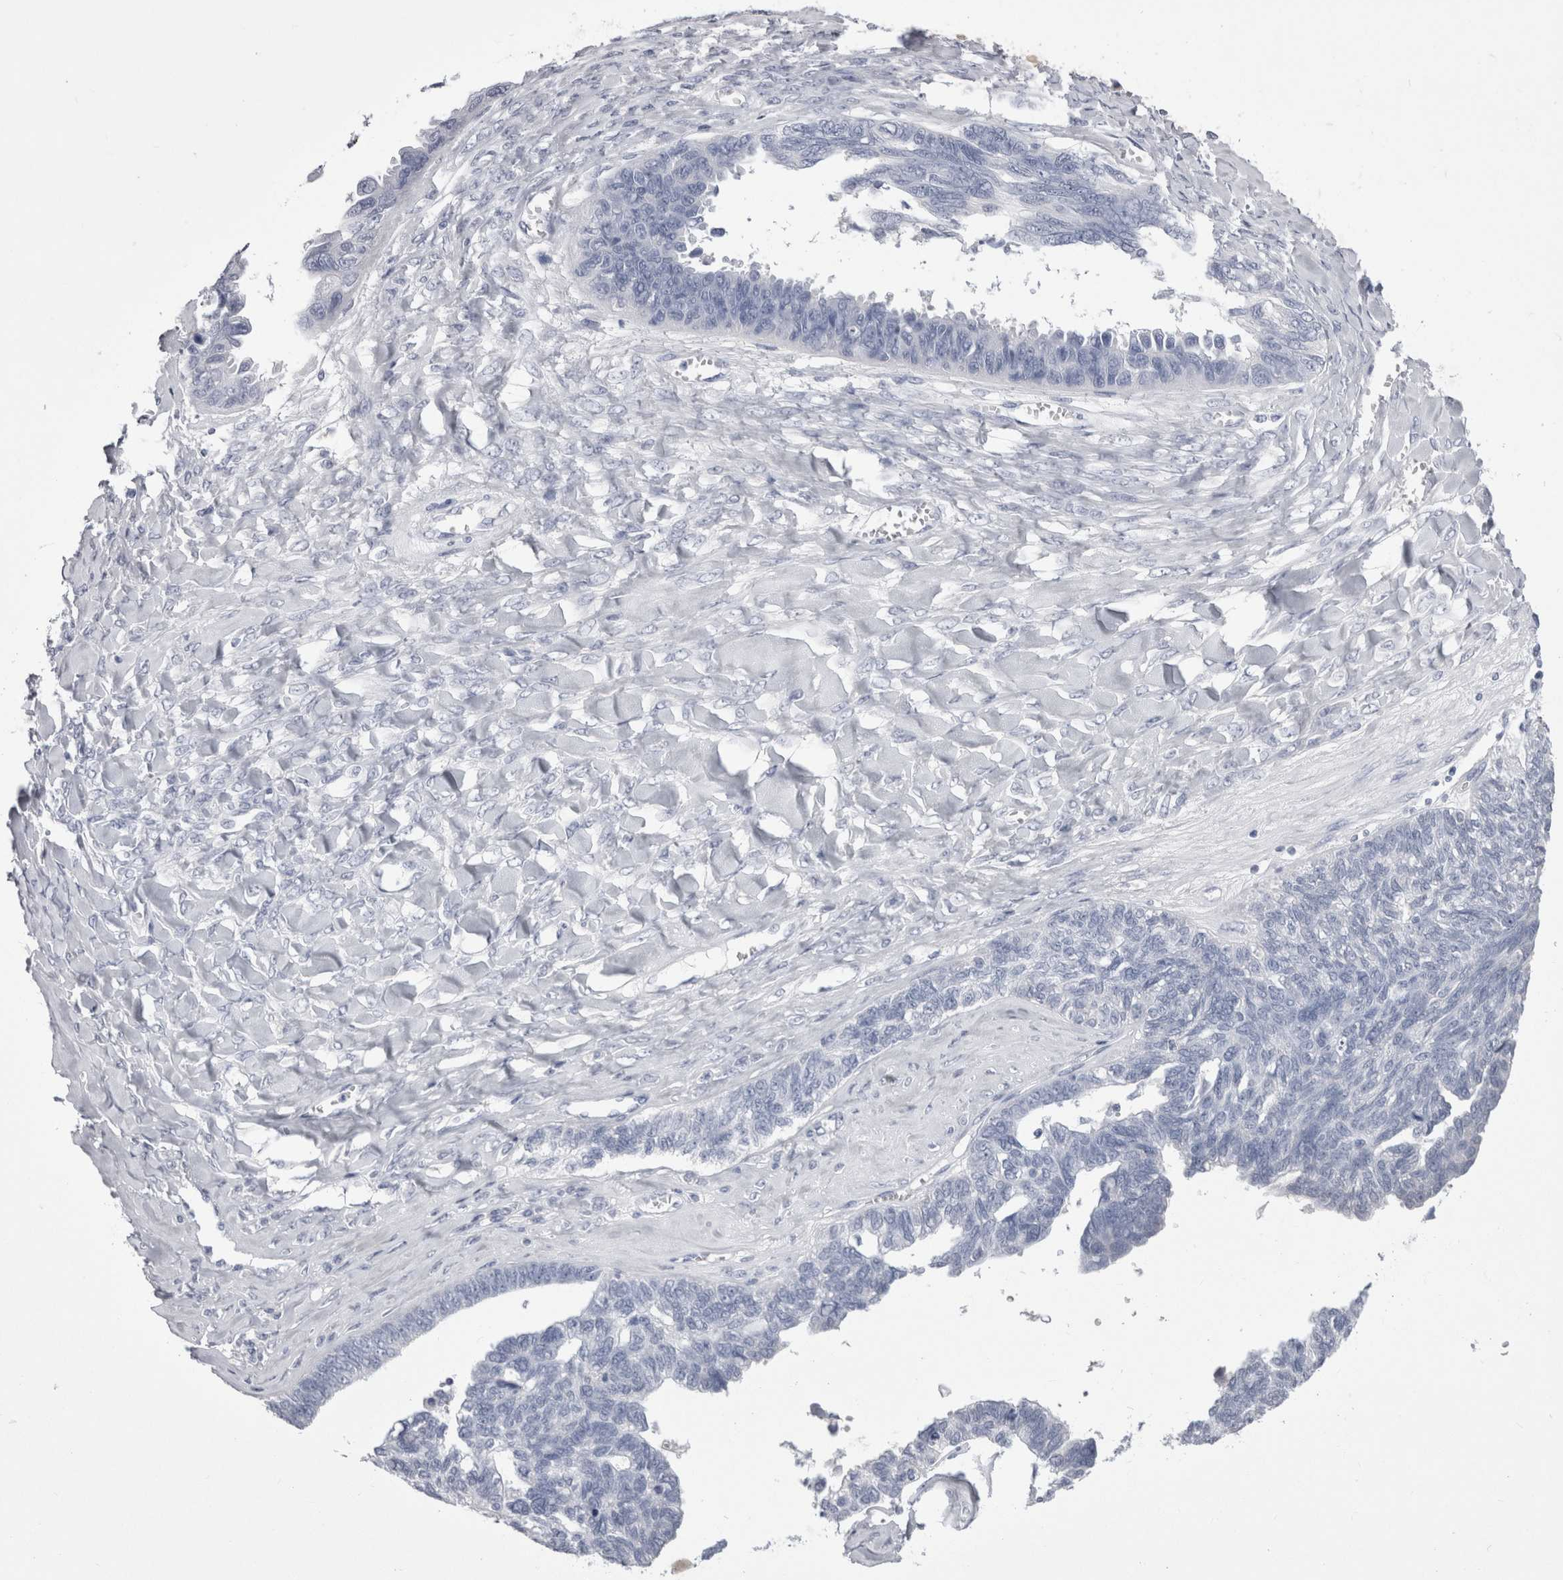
{"staining": {"intensity": "negative", "quantity": "none", "location": "none"}, "tissue": "ovarian cancer", "cell_type": "Tumor cells", "image_type": "cancer", "snomed": [{"axis": "morphology", "description": "Cystadenocarcinoma, serous, NOS"}, {"axis": "topography", "description": "Ovary"}], "caption": "There is no significant staining in tumor cells of ovarian cancer (serous cystadenocarcinoma).", "gene": "CDHR5", "patient": {"sex": "female", "age": 79}}